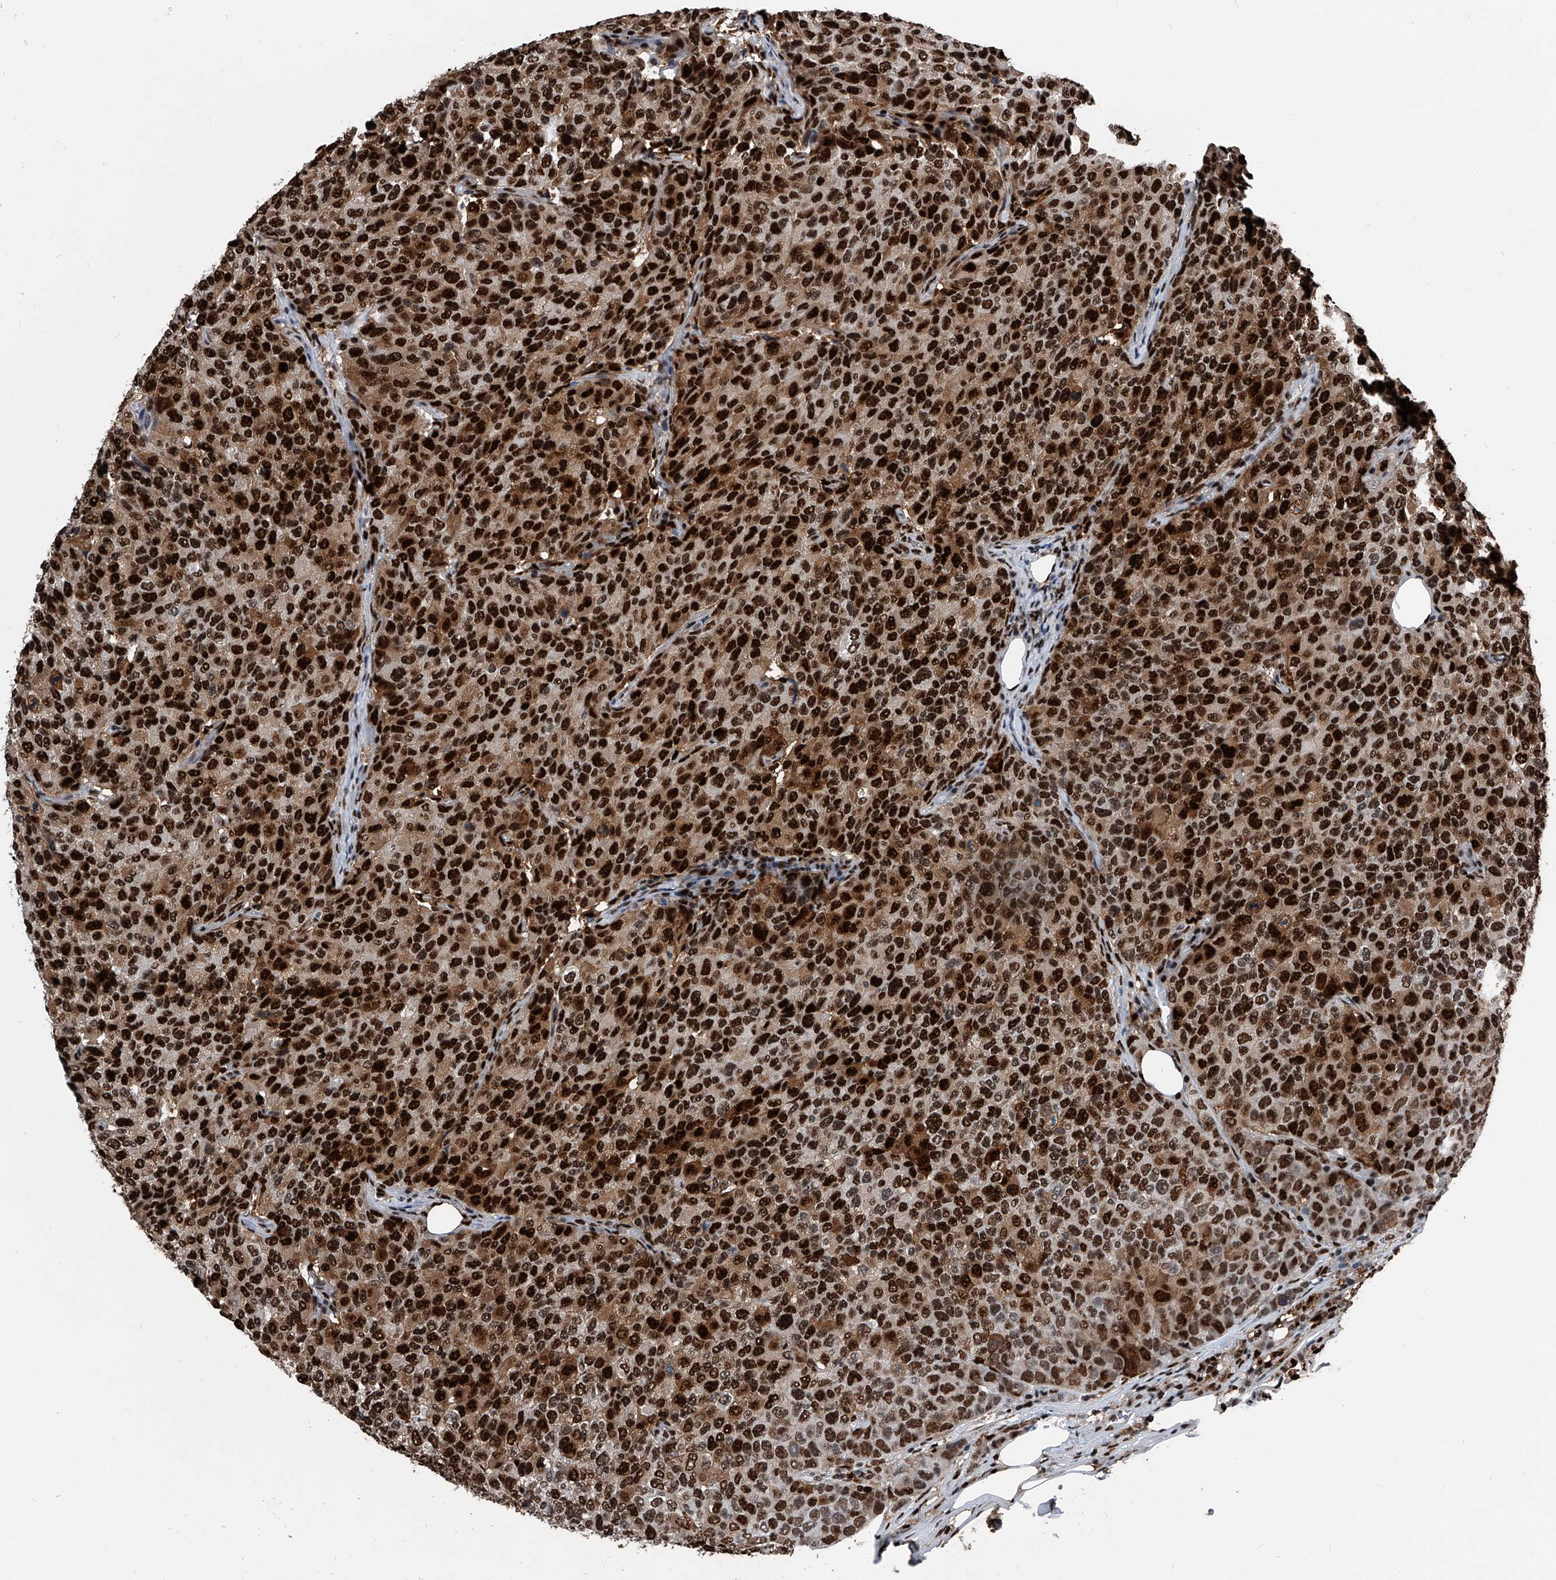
{"staining": {"intensity": "strong", "quantity": ">75%", "location": "cytoplasmic/membranous,nuclear"}, "tissue": "breast cancer", "cell_type": "Tumor cells", "image_type": "cancer", "snomed": [{"axis": "morphology", "description": "Duct carcinoma"}, {"axis": "topography", "description": "Breast"}], "caption": "Brown immunohistochemical staining in breast cancer (intraductal carcinoma) exhibits strong cytoplasmic/membranous and nuclear positivity in approximately >75% of tumor cells. The protein of interest is shown in brown color, while the nuclei are stained blue.", "gene": "FKBP5", "patient": {"sex": "female", "age": 55}}